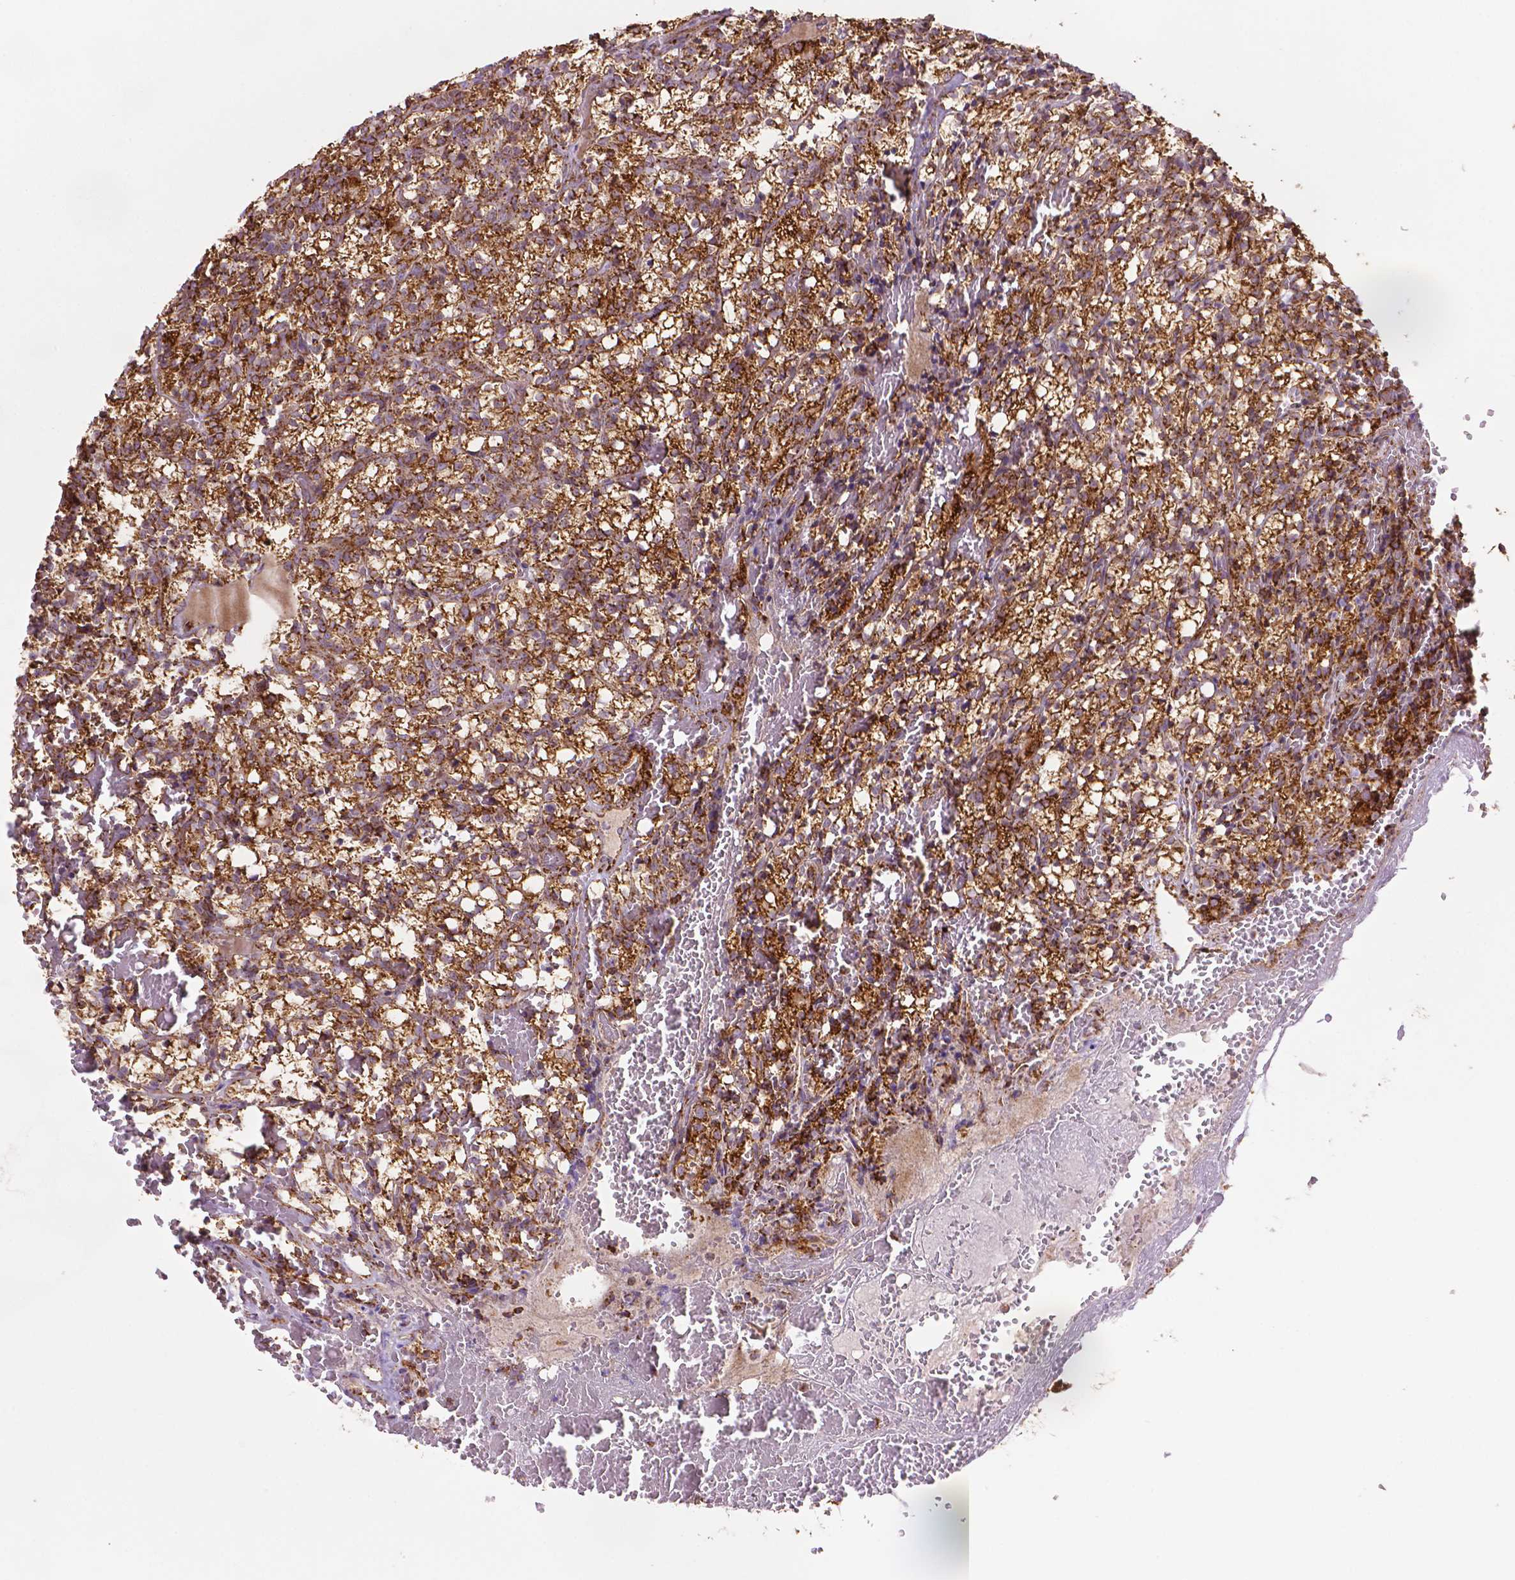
{"staining": {"intensity": "strong", "quantity": ">75%", "location": "cytoplasmic/membranous"}, "tissue": "renal cancer", "cell_type": "Tumor cells", "image_type": "cancer", "snomed": [{"axis": "morphology", "description": "Adenocarcinoma, NOS"}, {"axis": "topography", "description": "Kidney"}], "caption": "Tumor cells reveal high levels of strong cytoplasmic/membranous expression in about >75% of cells in renal cancer (adenocarcinoma). Nuclei are stained in blue.", "gene": "ILVBL", "patient": {"sex": "female", "age": 69}}